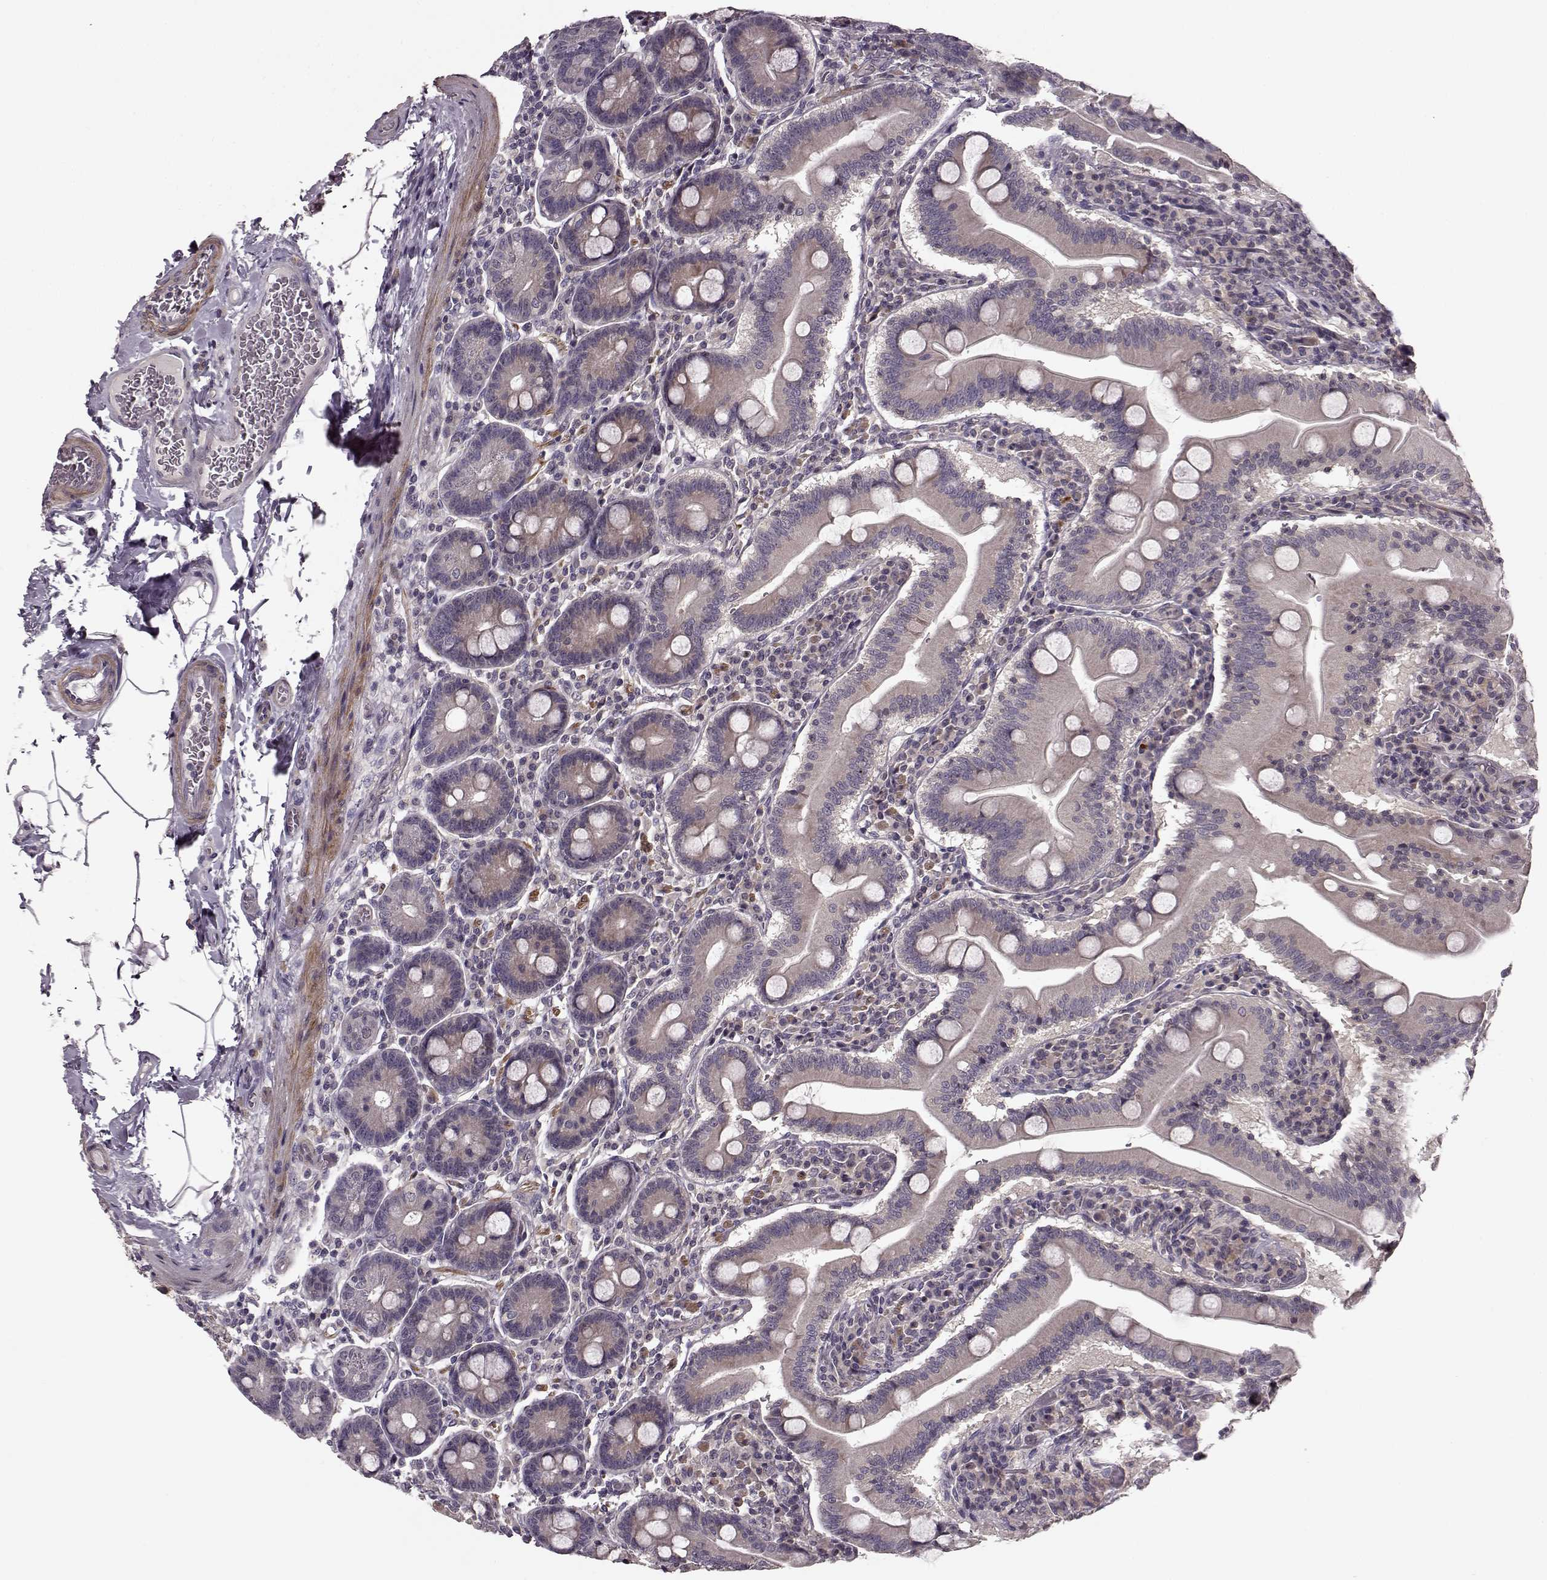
{"staining": {"intensity": "weak", "quantity": "<25%", "location": "cytoplasmic/membranous"}, "tissue": "small intestine", "cell_type": "Glandular cells", "image_type": "normal", "snomed": [{"axis": "morphology", "description": "Normal tissue, NOS"}, {"axis": "topography", "description": "Small intestine"}], "caption": "Immunohistochemistry micrograph of unremarkable human small intestine stained for a protein (brown), which displays no positivity in glandular cells.", "gene": "SLAIN2", "patient": {"sex": "male", "age": 37}}